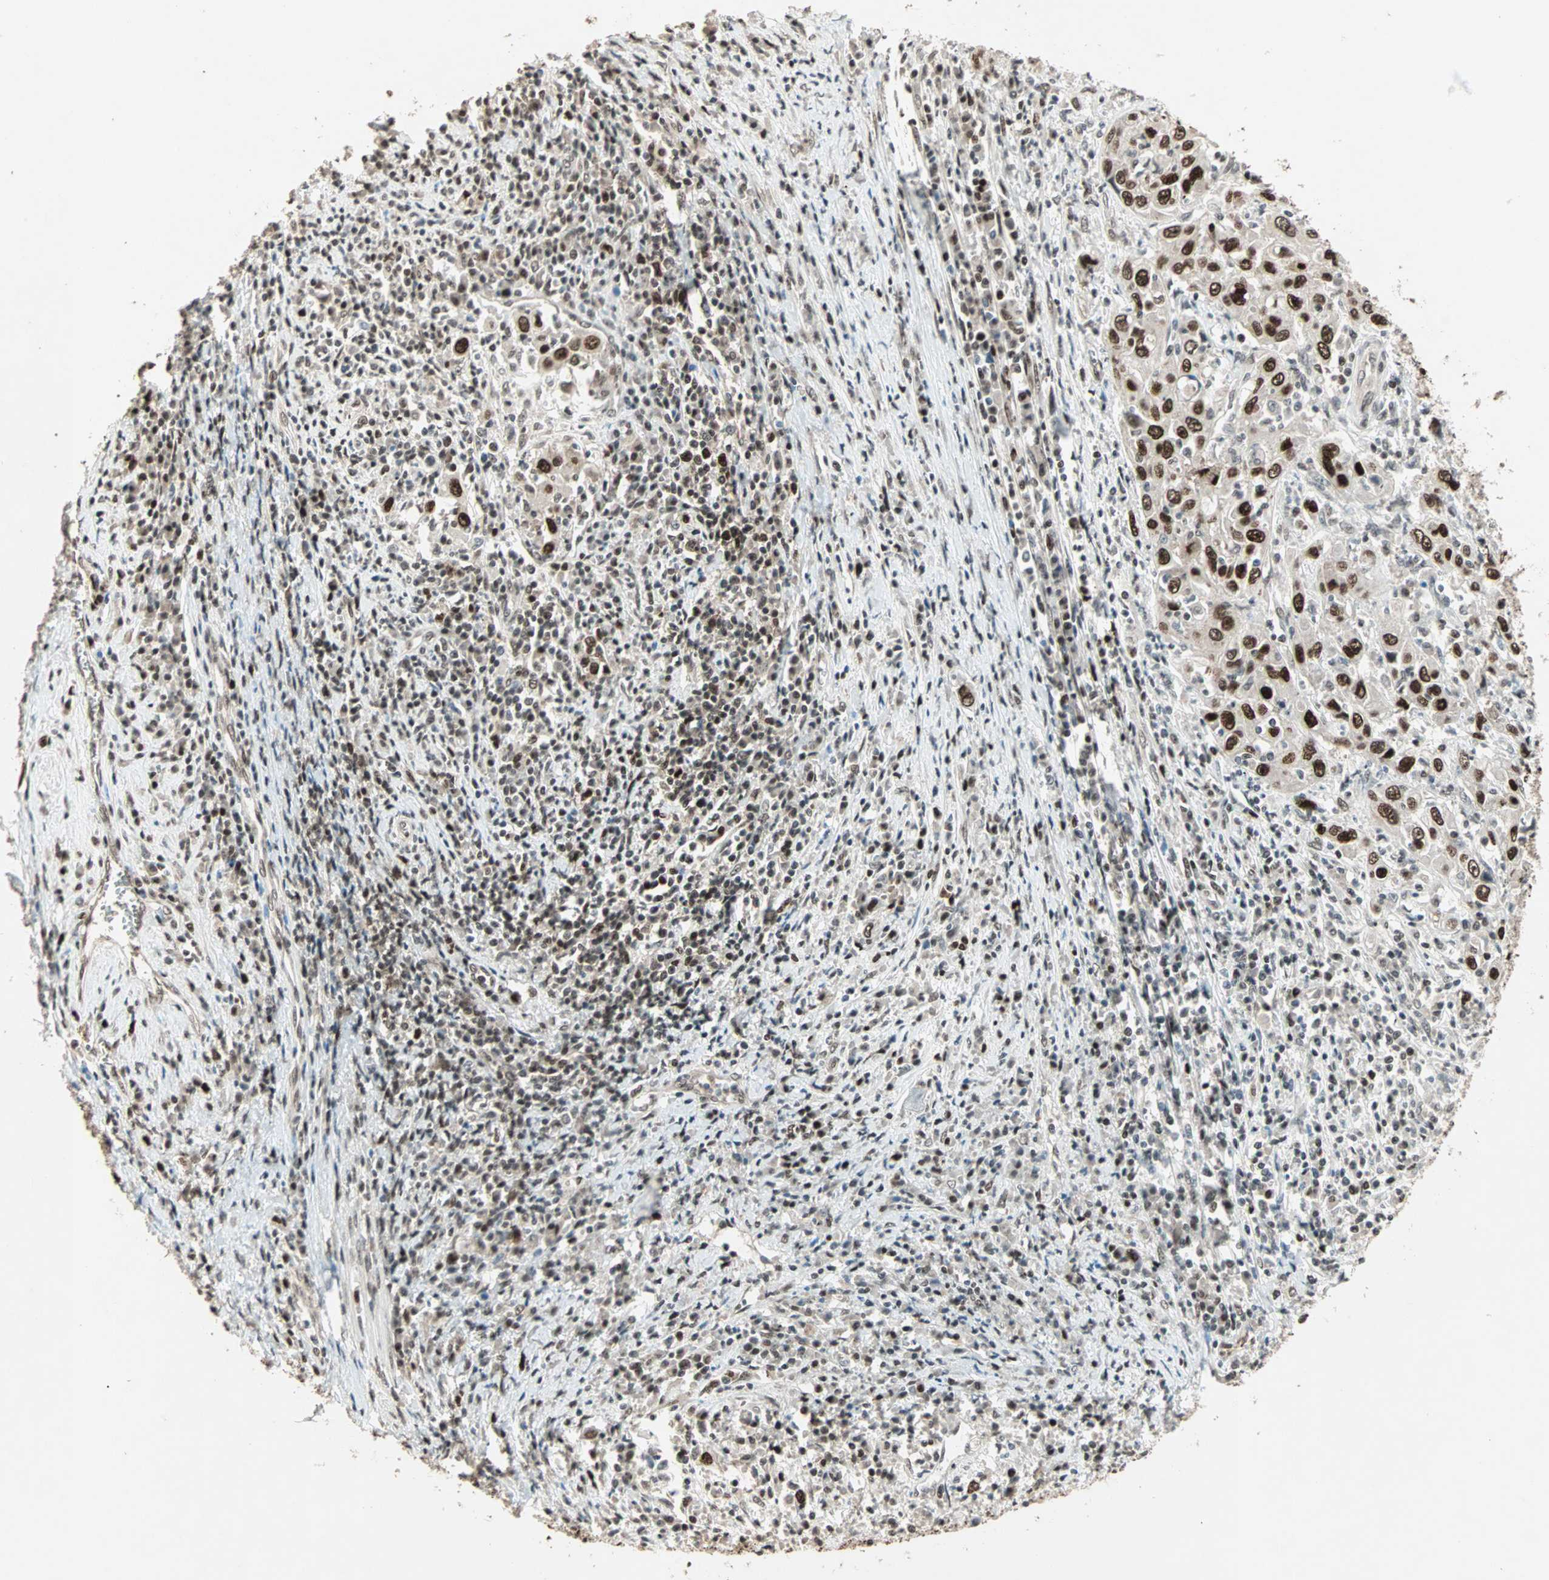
{"staining": {"intensity": "strong", "quantity": ">75%", "location": "nuclear"}, "tissue": "cervical cancer", "cell_type": "Tumor cells", "image_type": "cancer", "snomed": [{"axis": "morphology", "description": "Squamous cell carcinoma, NOS"}, {"axis": "topography", "description": "Cervix"}], "caption": "Protein expression analysis of human cervical squamous cell carcinoma reveals strong nuclear staining in about >75% of tumor cells. (Brightfield microscopy of DAB IHC at high magnification).", "gene": "MDC1", "patient": {"sex": "female", "age": 46}}